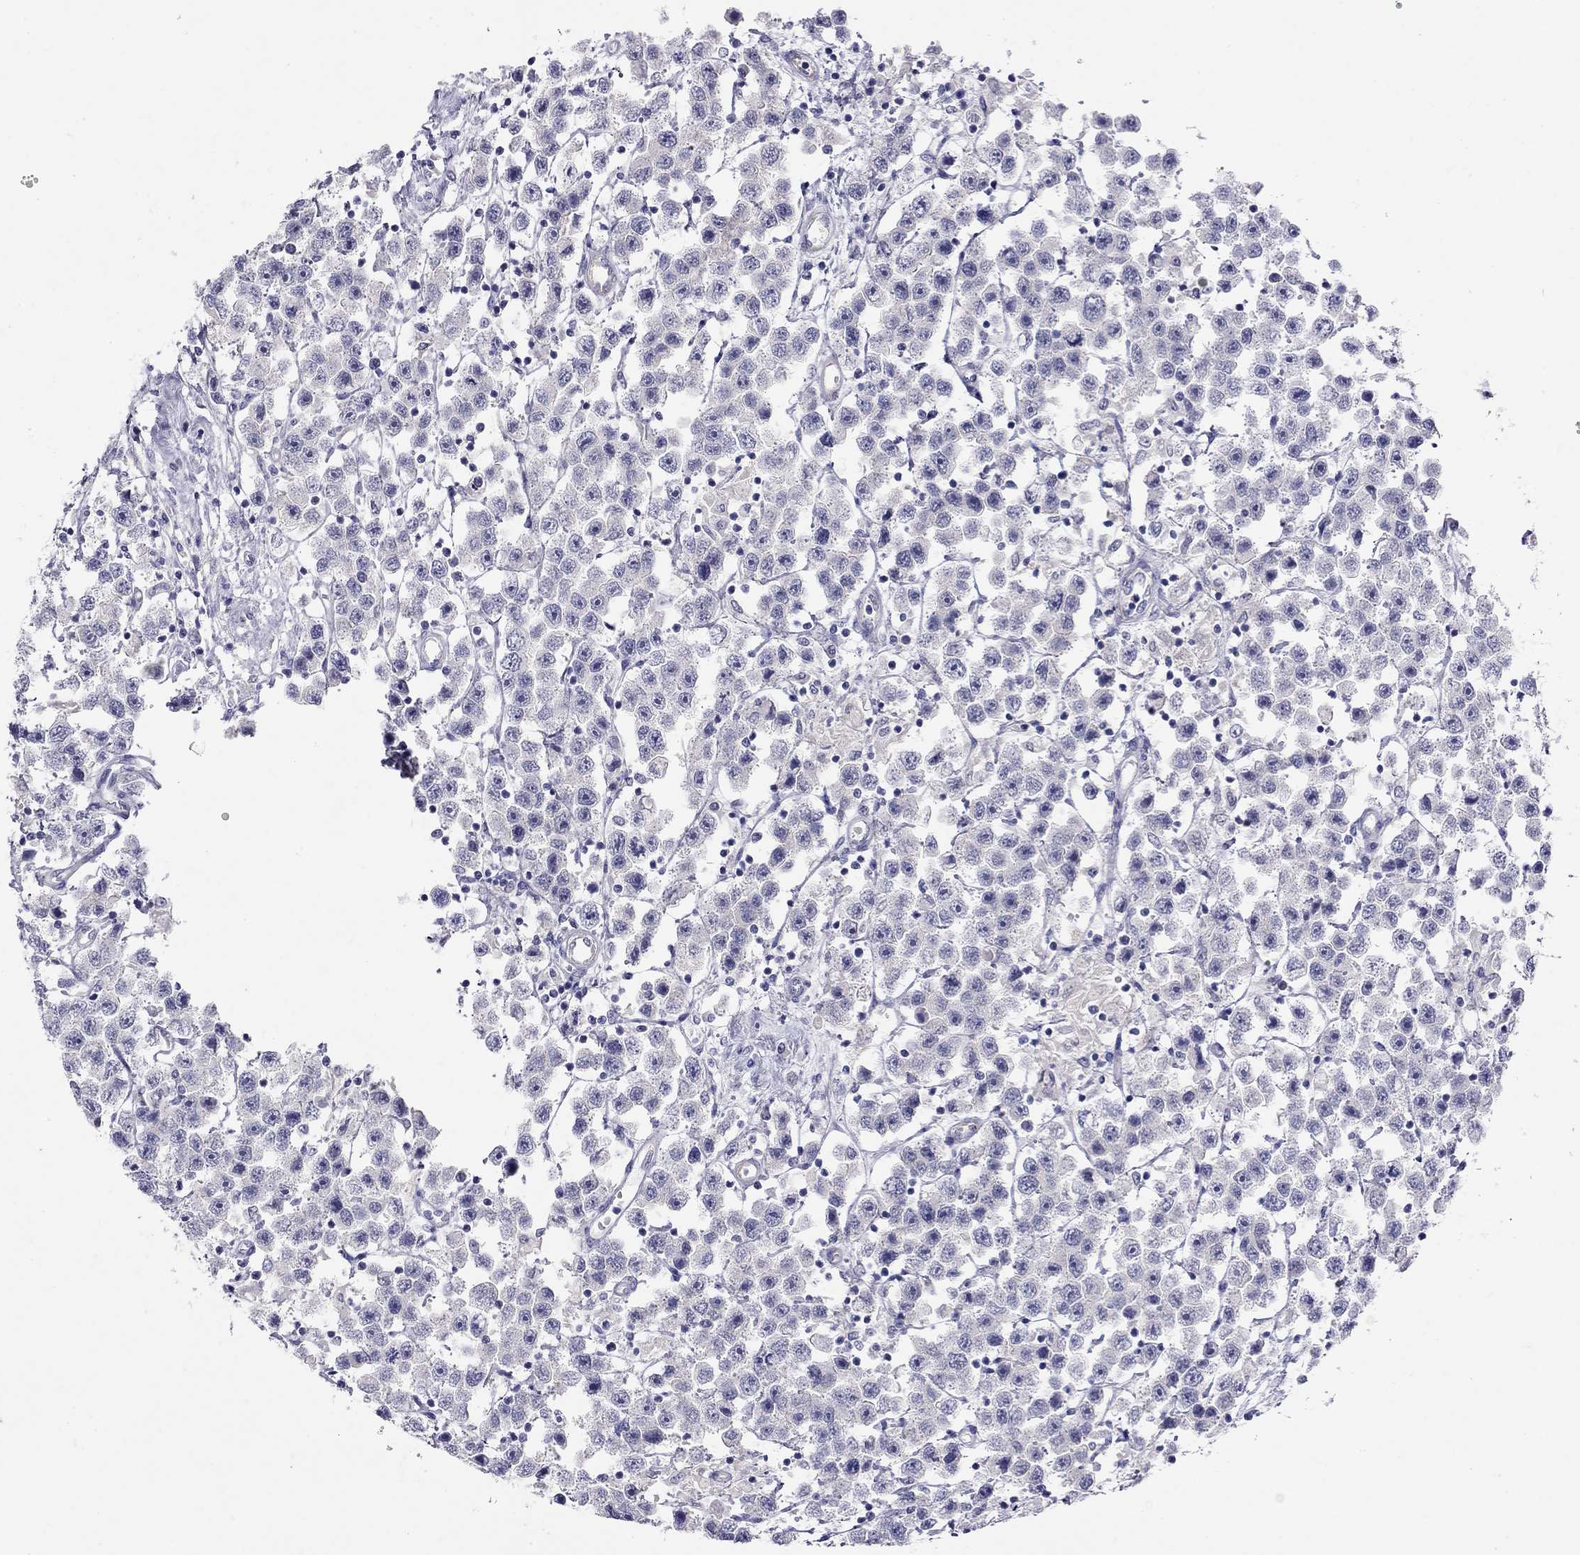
{"staining": {"intensity": "negative", "quantity": "none", "location": "none"}, "tissue": "testis cancer", "cell_type": "Tumor cells", "image_type": "cancer", "snomed": [{"axis": "morphology", "description": "Seminoma, NOS"}, {"axis": "topography", "description": "Testis"}], "caption": "The photomicrograph shows no significant staining in tumor cells of seminoma (testis).", "gene": "RTL1", "patient": {"sex": "male", "age": 45}}